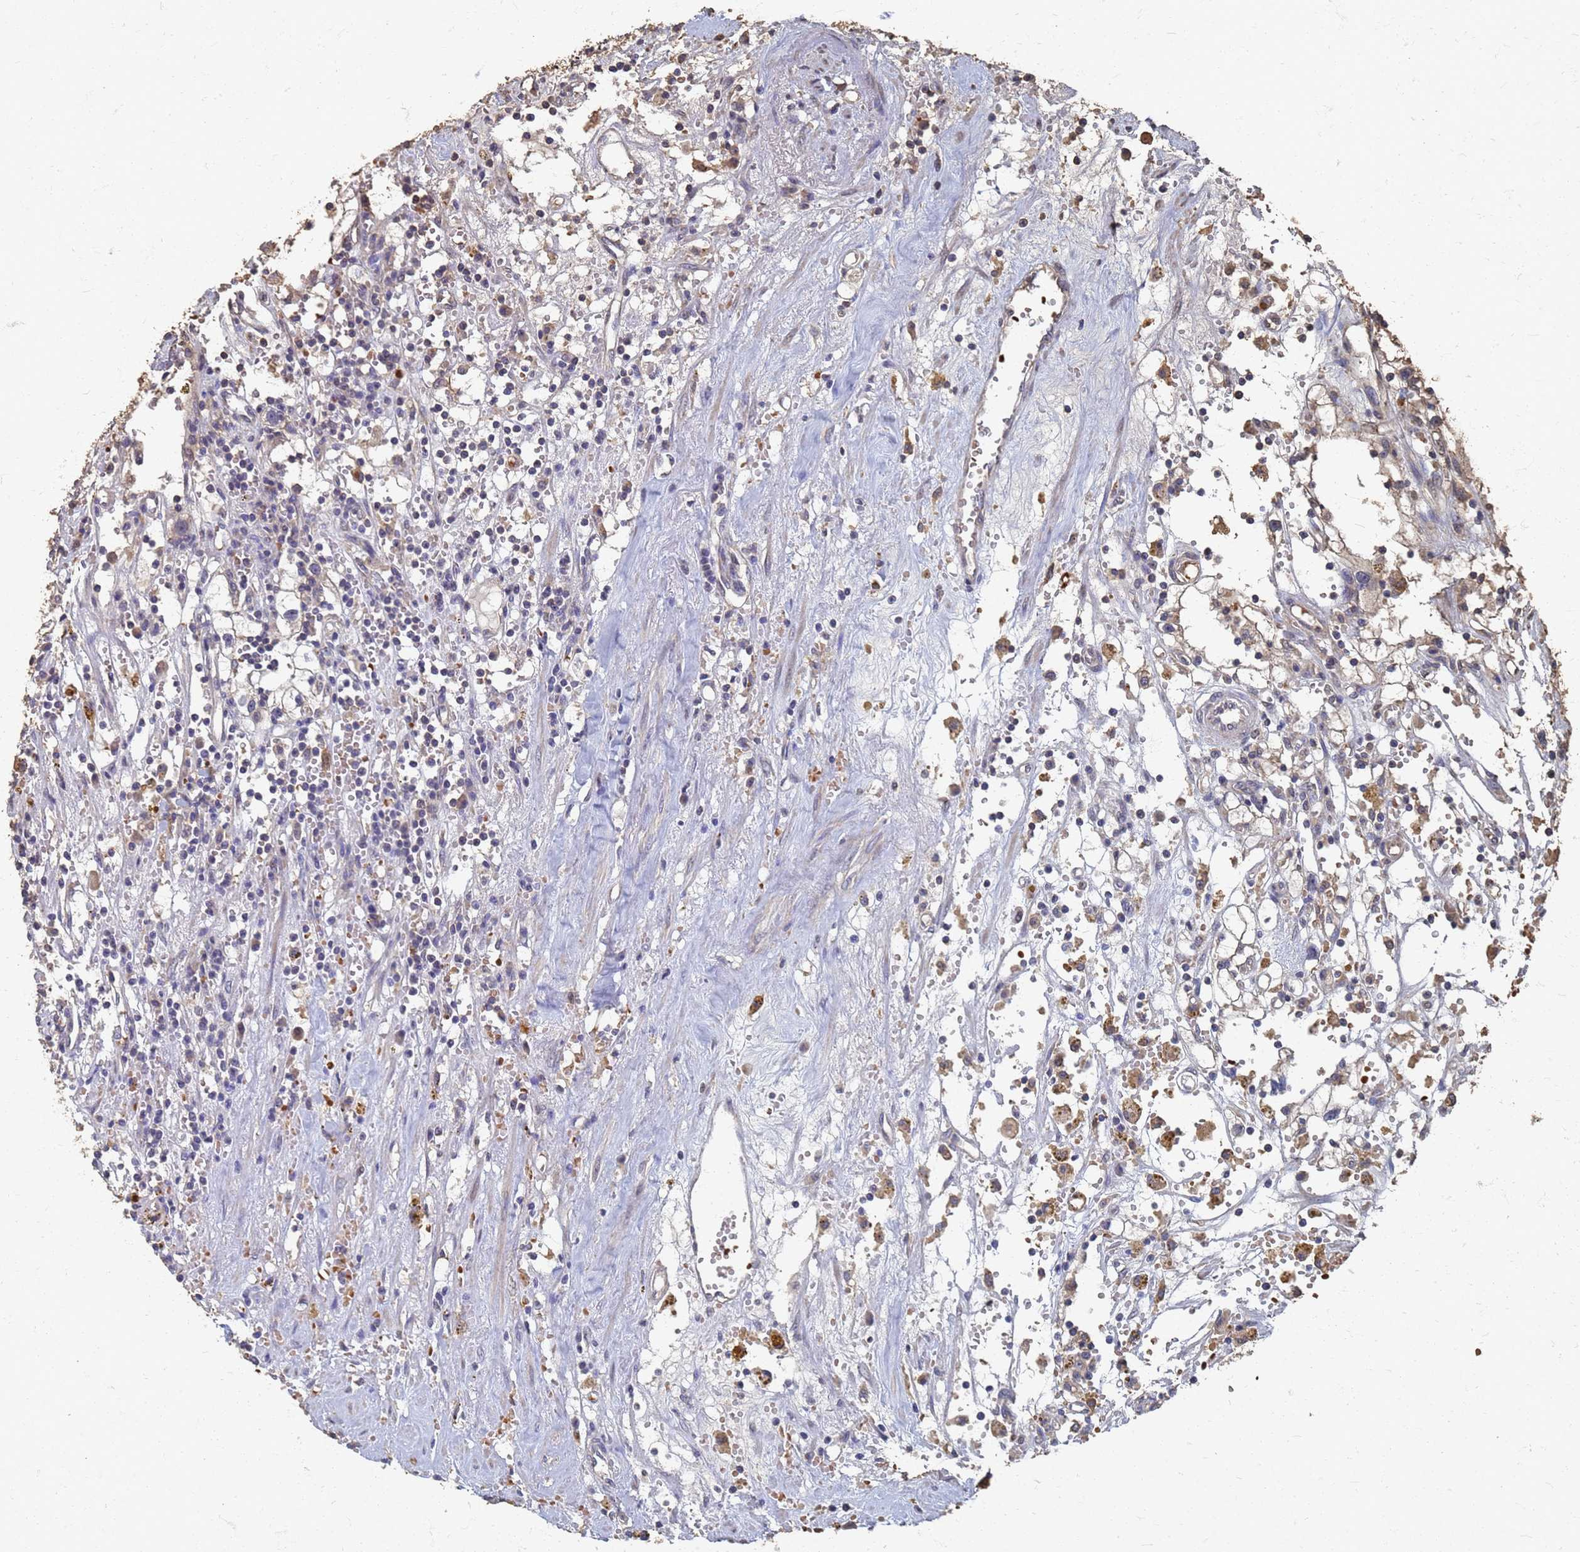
{"staining": {"intensity": "weak", "quantity": "<25%", "location": "cytoplasmic/membranous"}, "tissue": "renal cancer", "cell_type": "Tumor cells", "image_type": "cancer", "snomed": [{"axis": "morphology", "description": "Adenocarcinoma, NOS"}, {"axis": "topography", "description": "Kidney"}], "caption": "Tumor cells are negative for brown protein staining in adenocarcinoma (renal). (Immunohistochemistry (ihc), brightfield microscopy, high magnification).", "gene": "DPH5", "patient": {"sex": "male", "age": 56}}